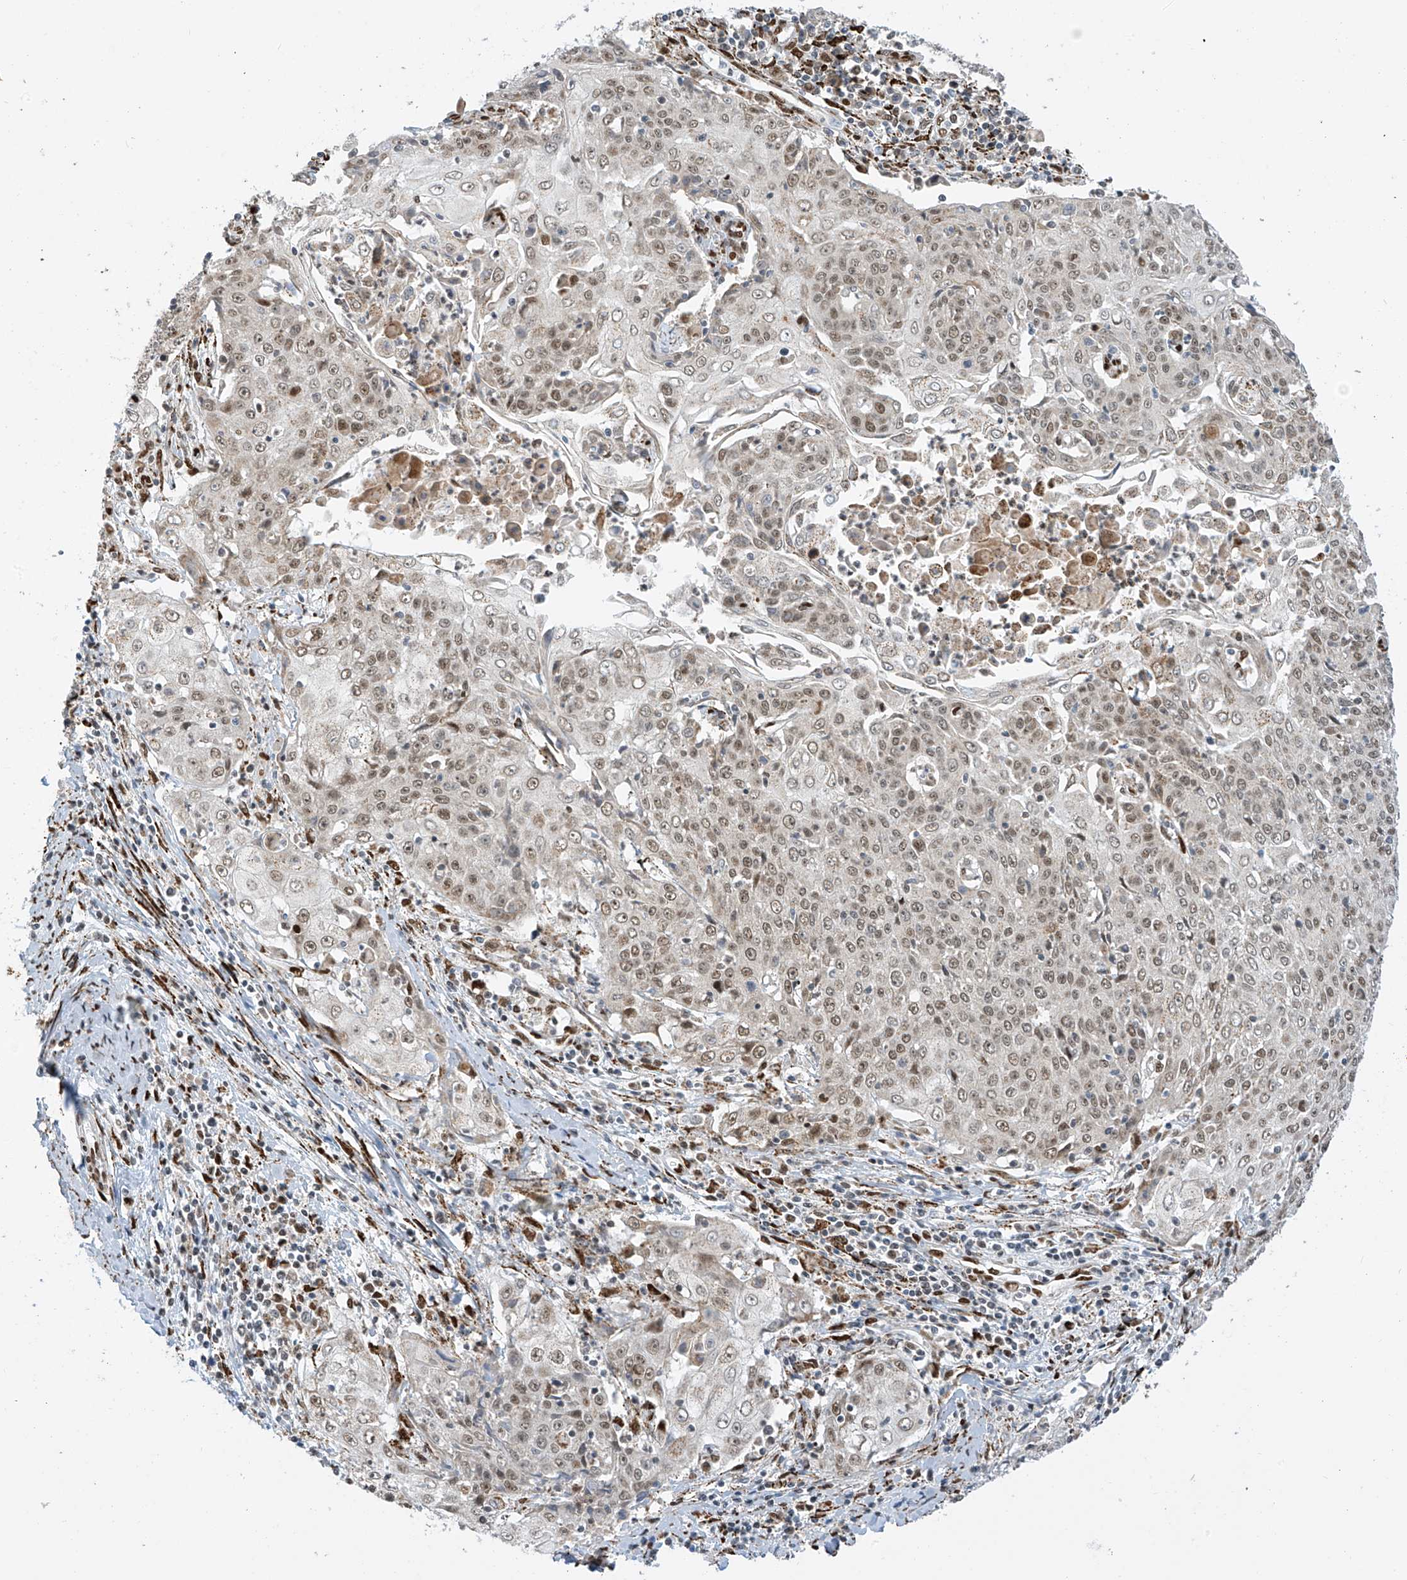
{"staining": {"intensity": "weak", "quantity": ">75%", "location": "nuclear"}, "tissue": "cervical cancer", "cell_type": "Tumor cells", "image_type": "cancer", "snomed": [{"axis": "morphology", "description": "Squamous cell carcinoma, NOS"}, {"axis": "topography", "description": "Cervix"}], "caption": "Human cervical cancer stained with a brown dye shows weak nuclear positive staining in approximately >75% of tumor cells.", "gene": "PM20D2", "patient": {"sex": "female", "age": 48}}